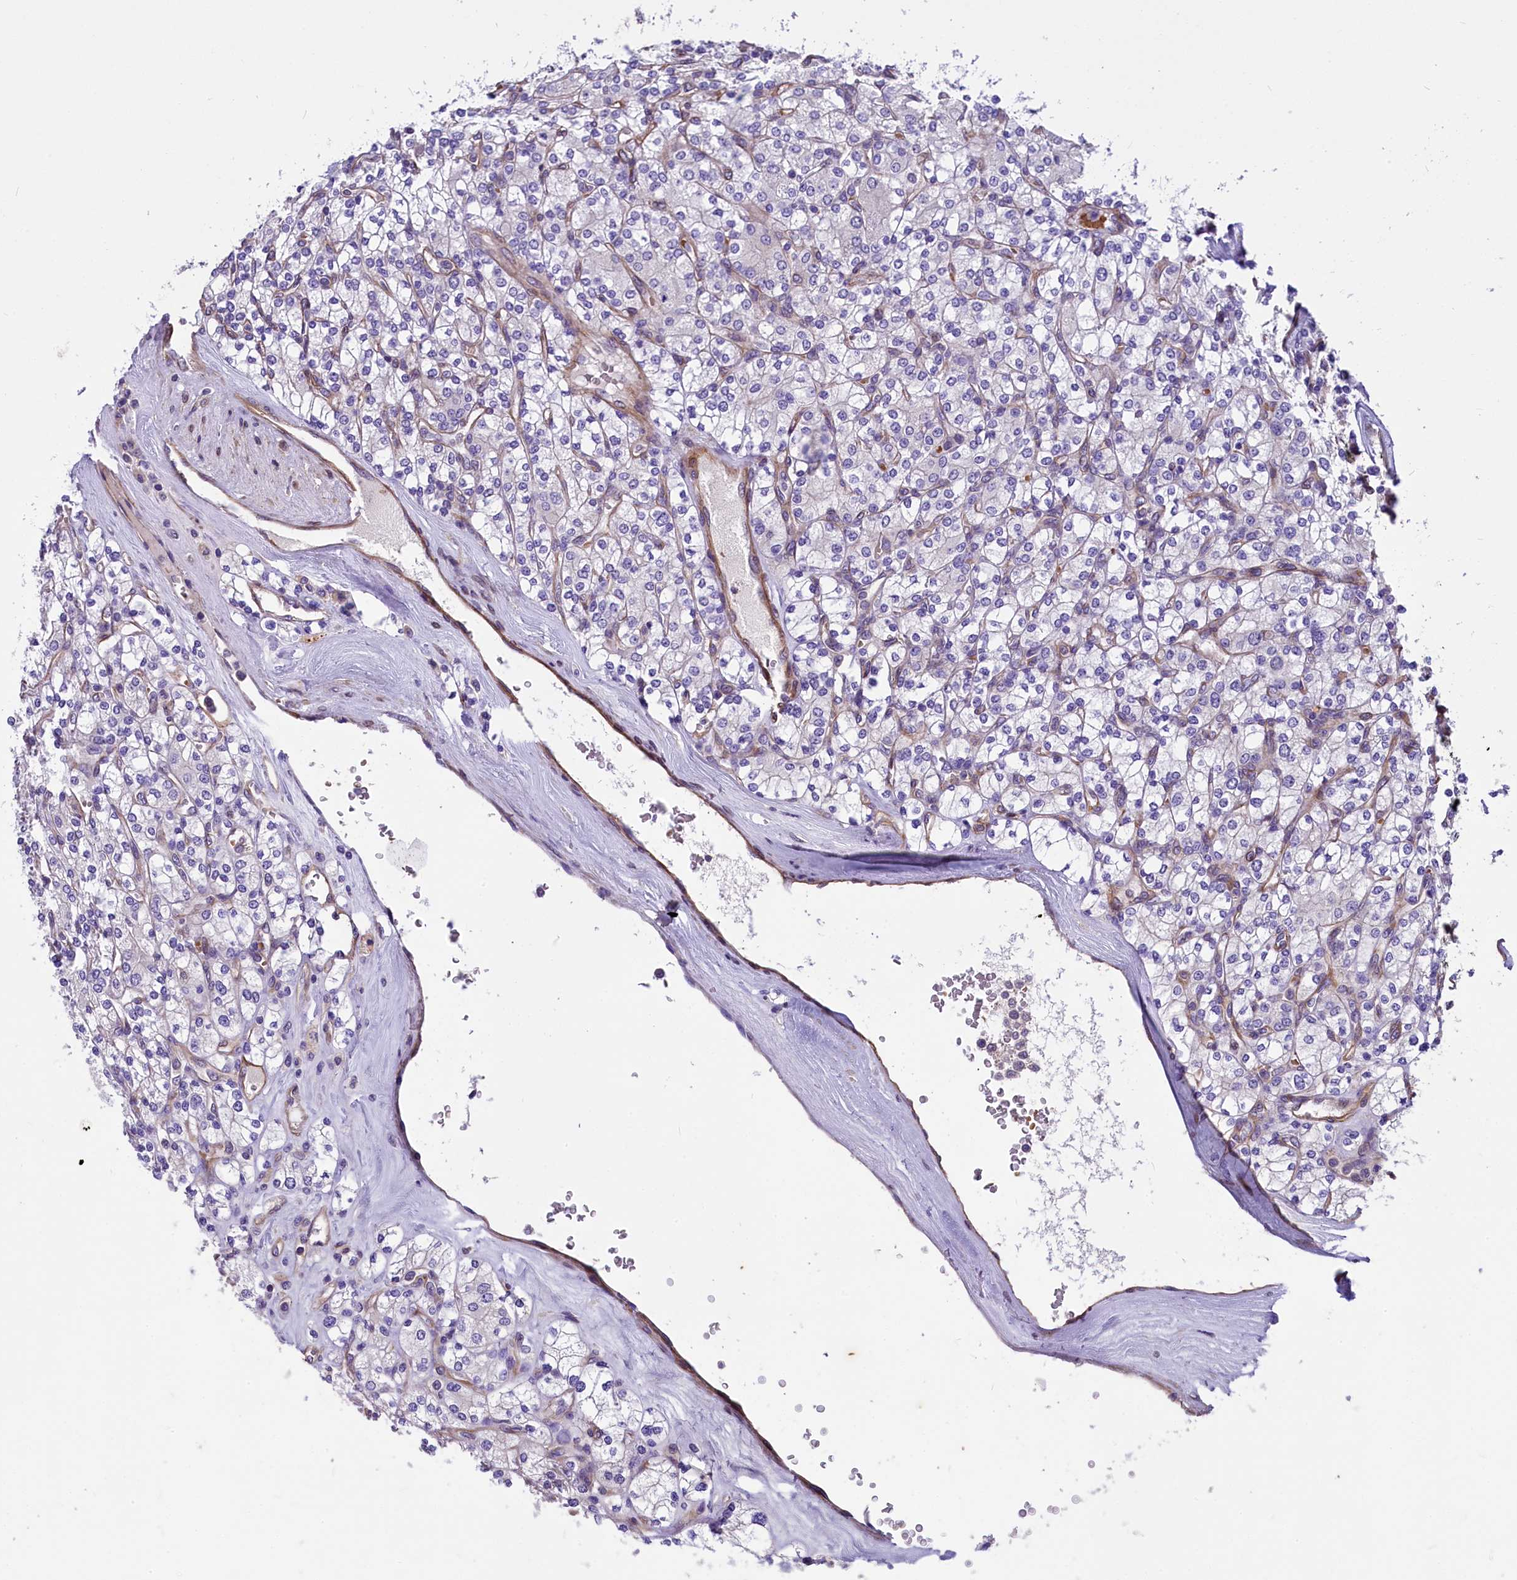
{"staining": {"intensity": "negative", "quantity": "none", "location": "none"}, "tissue": "renal cancer", "cell_type": "Tumor cells", "image_type": "cancer", "snomed": [{"axis": "morphology", "description": "Adenocarcinoma, NOS"}, {"axis": "topography", "description": "Kidney"}], "caption": "A micrograph of renal adenocarcinoma stained for a protein reveals no brown staining in tumor cells.", "gene": "MED20", "patient": {"sex": "male", "age": 77}}